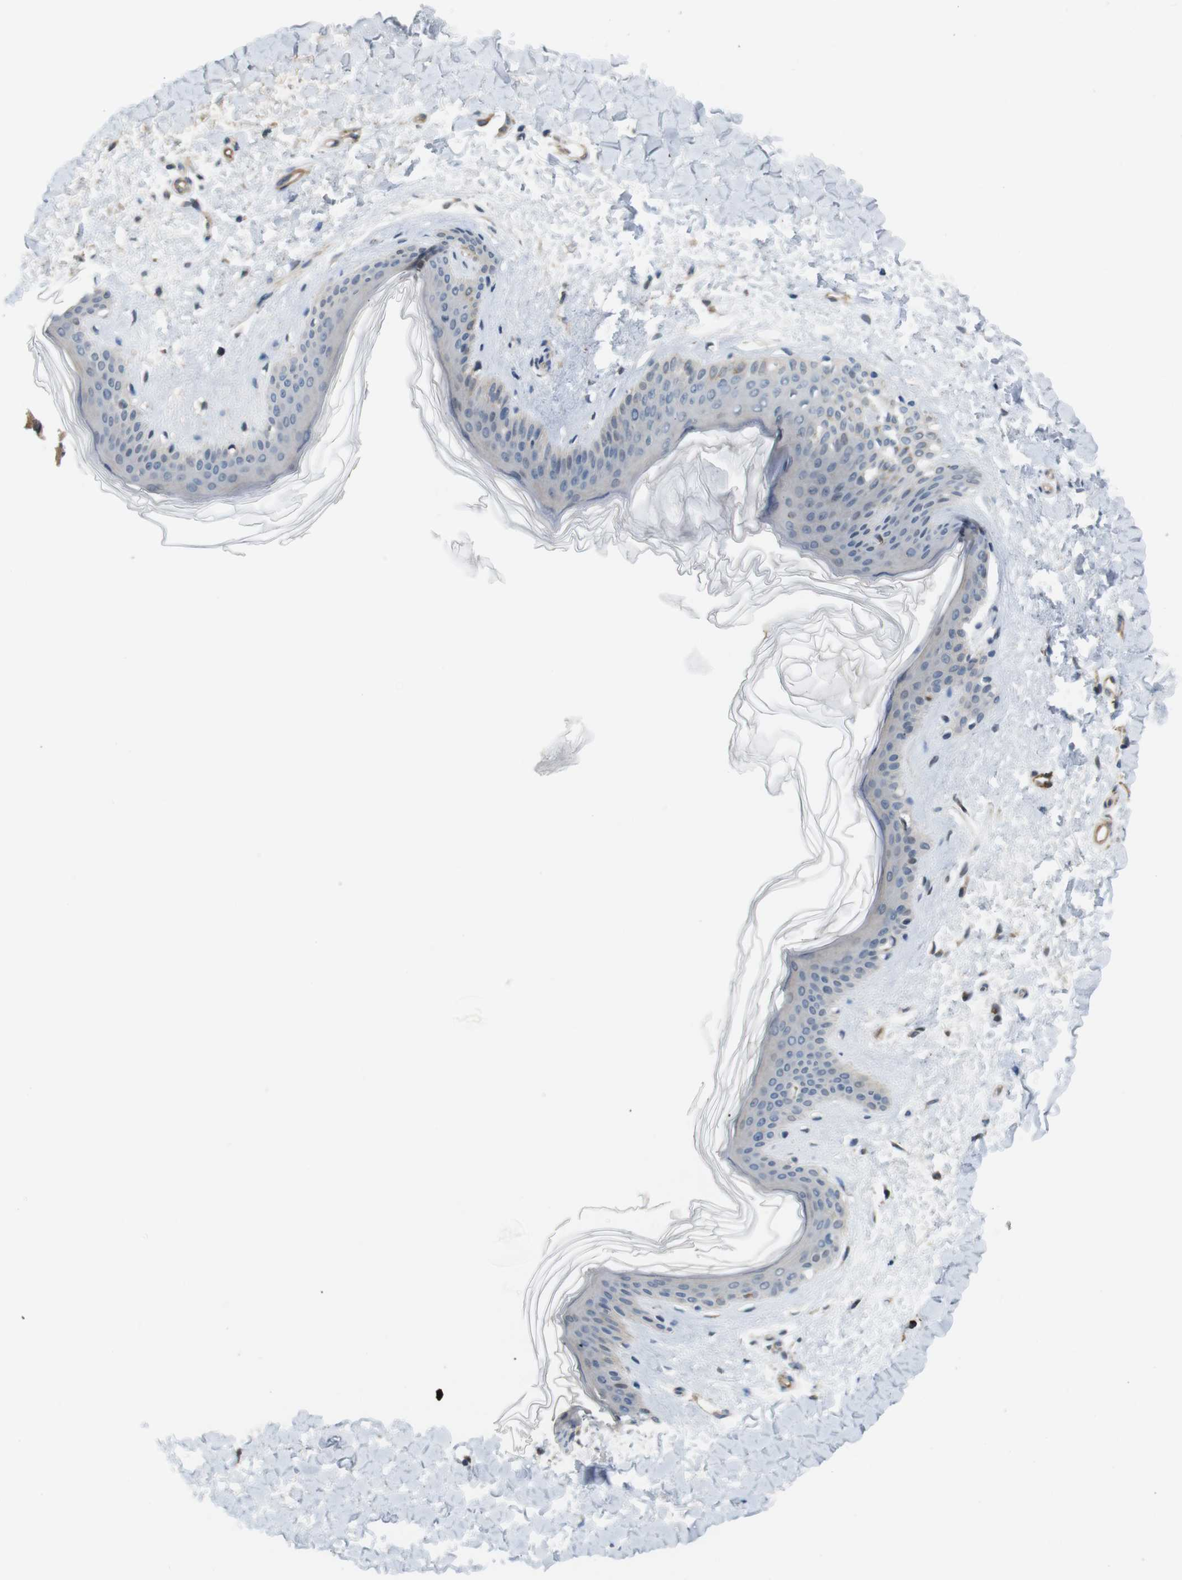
{"staining": {"intensity": "negative", "quantity": "none", "location": "none"}, "tissue": "skin", "cell_type": "Fibroblasts", "image_type": "normal", "snomed": [{"axis": "morphology", "description": "Normal tissue, NOS"}, {"axis": "topography", "description": "Skin"}], "caption": "Photomicrograph shows no significant protein positivity in fibroblasts of benign skin. (Immunohistochemistry (ihc), brightfield microscopy, high magnification).", "gene": "BVES", "patient": {"sex": "female", "age": 41}}